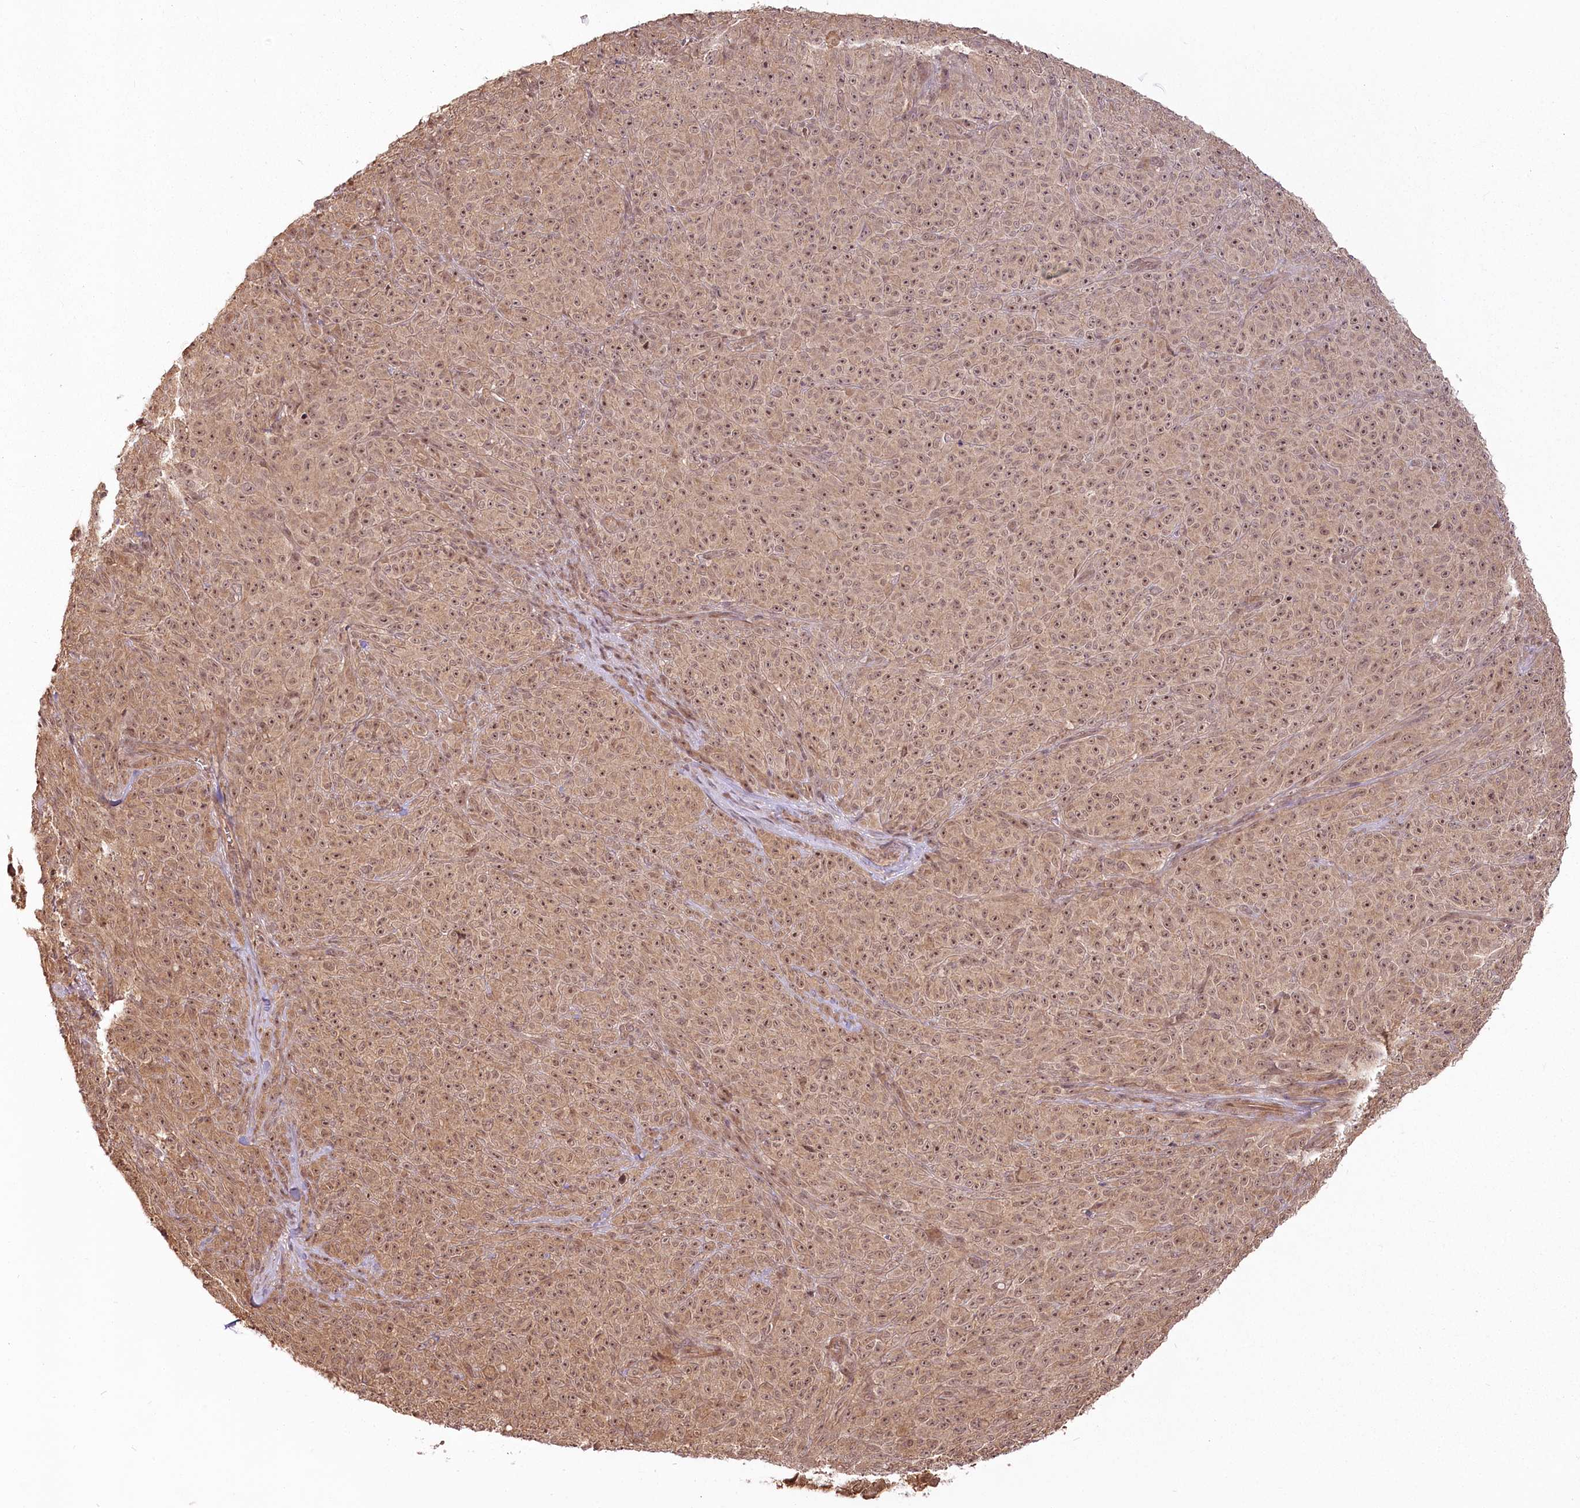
{"staining": {"intensity": "moderate", "quantity": ">75%", "location": "cytoplasmic/membranous,nuclear"}, "tissue": "melanoma", "cell_type": "Tumor cells", "image_type": "cancer", "snomed": [{"axis": "morphology", "description": "Malignant melanoma, NOS"}, {"axis": "topography", "description": "Skin"}], "caption": "Malignant melanoma stained with IHC exhibits moderate cytoplasmic/membranous and nuclear staining in approximately >75% of tumor cells. (DAB IHC, brown staining for protein, blue staining for nuclei).", "gene": "R3HDM2", "patient": {"sex": "female", "age": 82}}